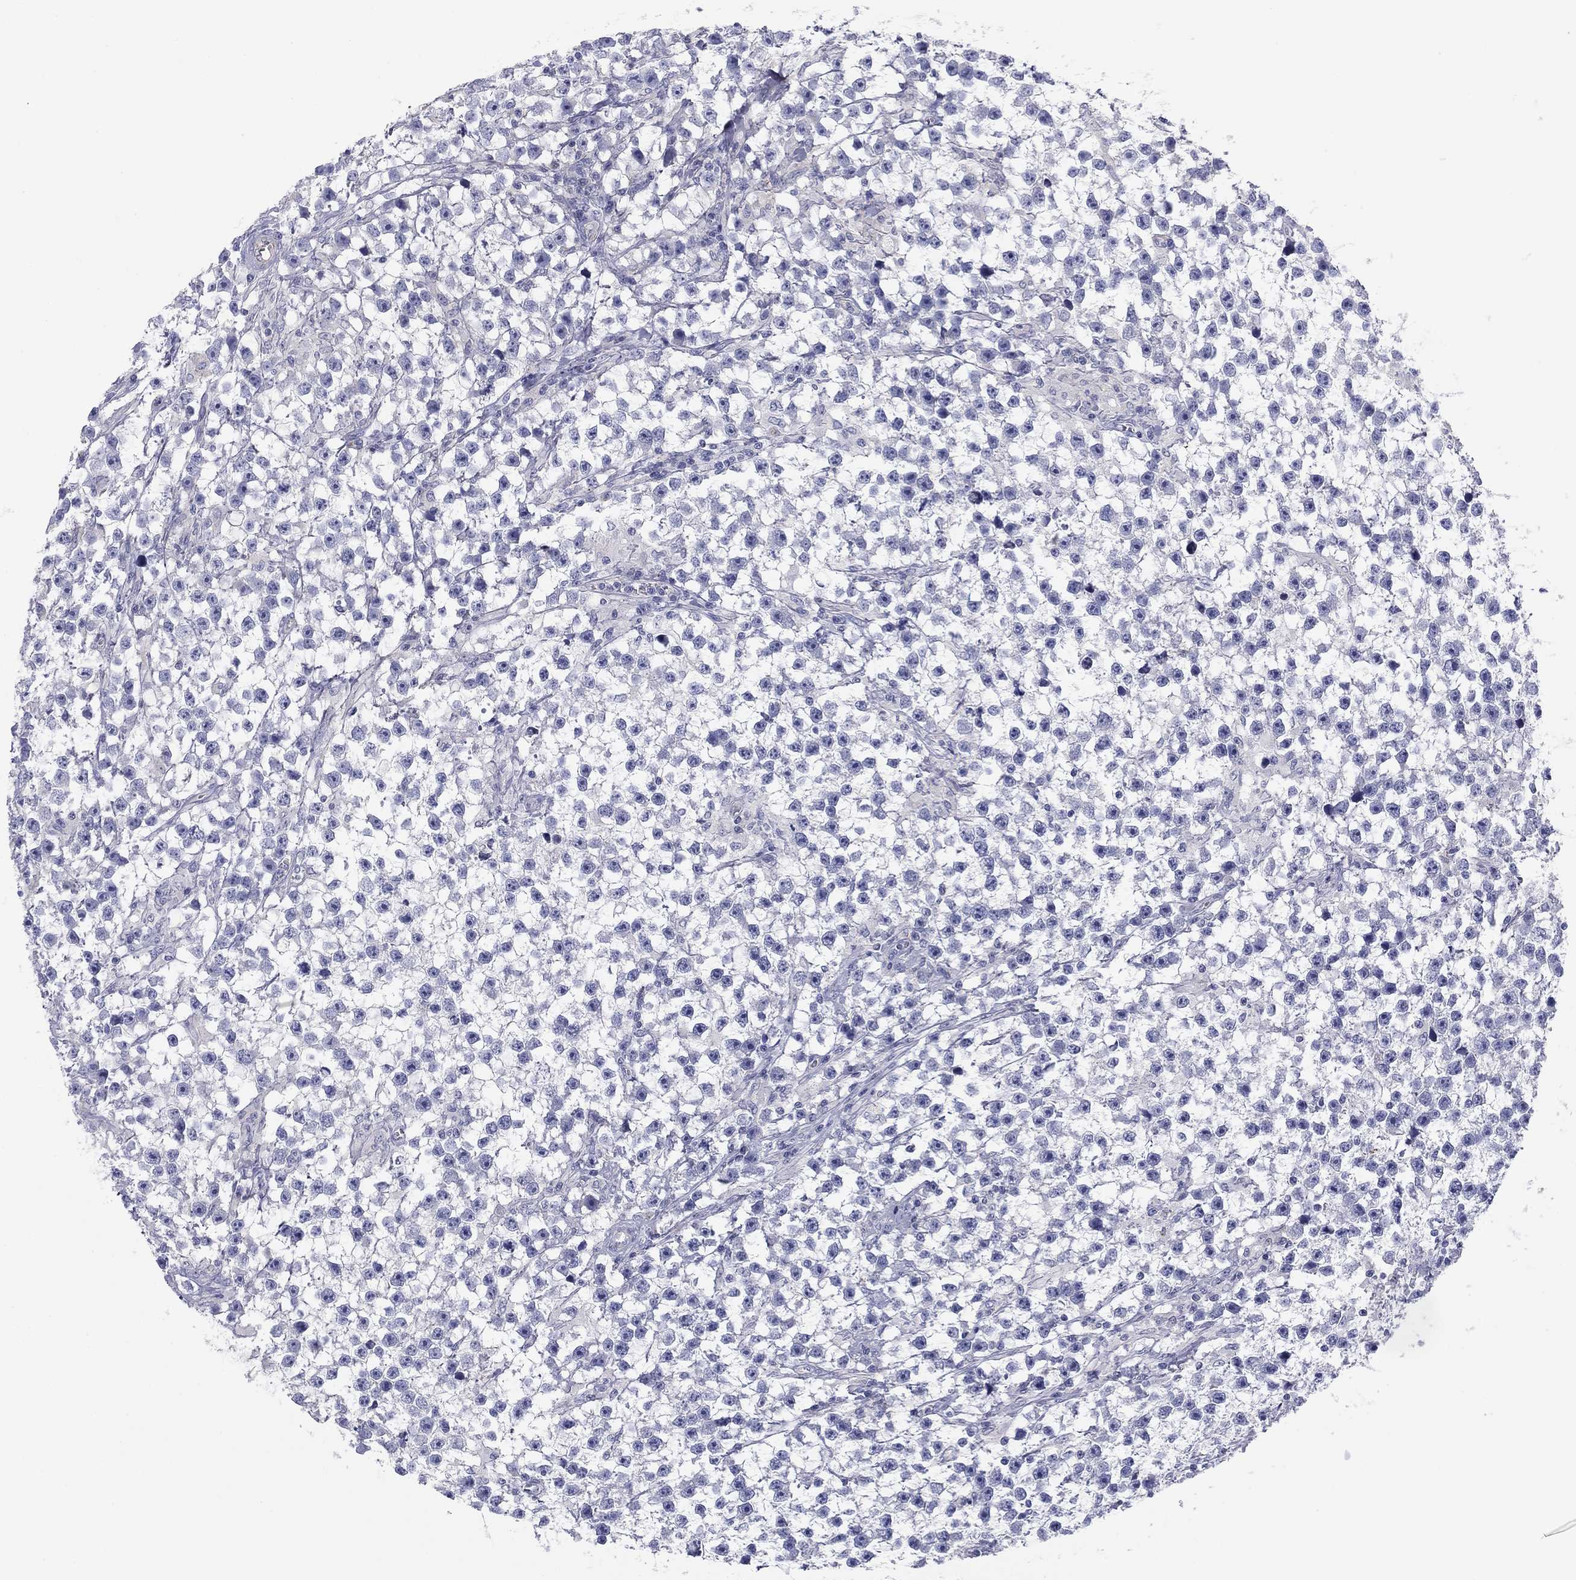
{"staining": {"intensity": "negative", "quantity": "none", "location": "none"}, "tissue": "testis cancer", "cell_type": "Tumor cells", "image_type": "cancer", "snomed": [{"axis": "morphology", "description": "Seminoma, NOS"}, {"axis": "topography", "description": "Testis"}], "caption": "This is an IHC photomicrograph of seminoma (testis). There is no positivity in tumor cells.", "gene": "SEPTIN3", "patient": {"sex": "male", "age": 59}}